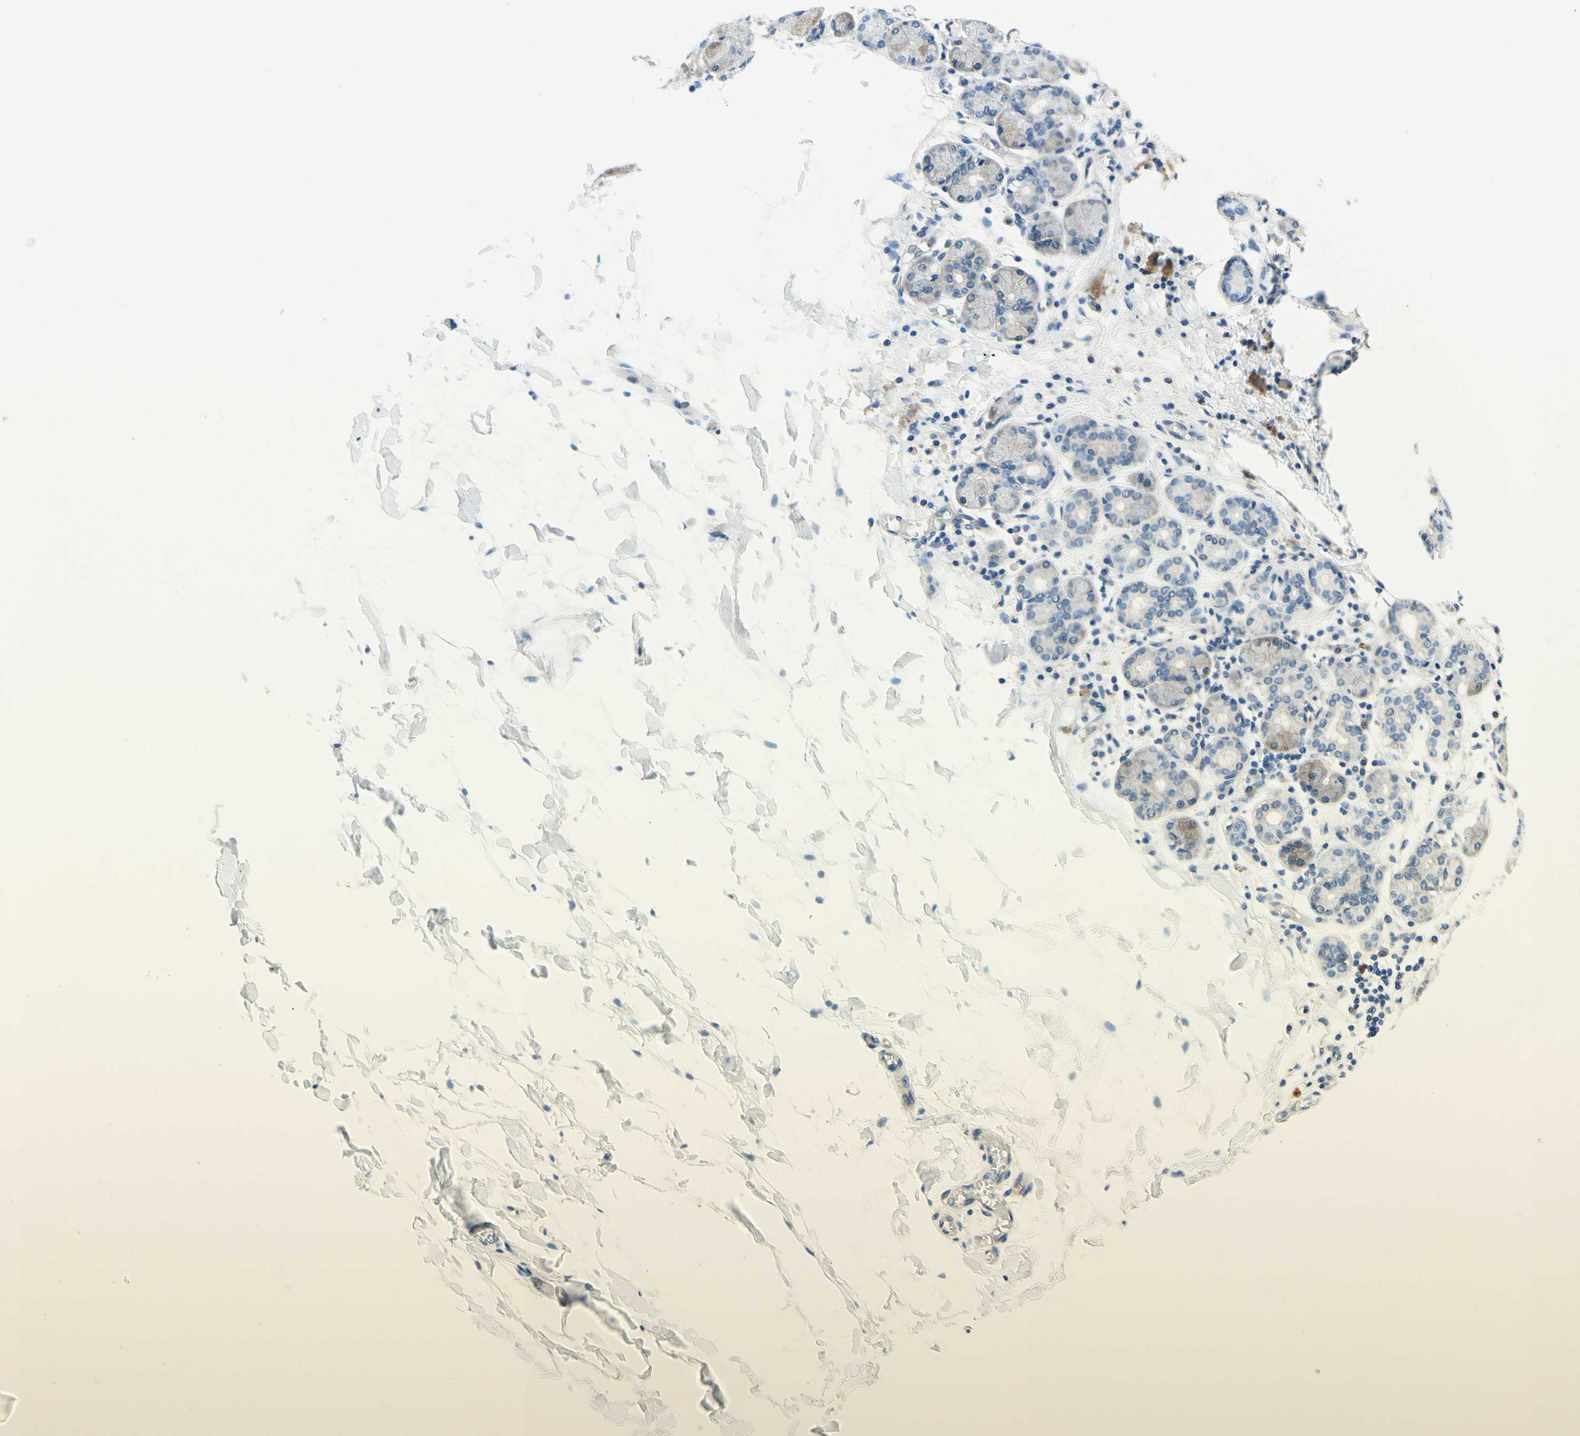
{"staining": {"intensity": "negative", "quantity": "none", "location": "none"}, "tissue": "salivary gland", "cell_type": "Glandular cells", "image_type": "normal", "snomed": [{"axis": "morphology", "description": "Normal tissue, NOS"}, {"axis": "topography", "description": "Salivary gland"}], "caption": "There is no significant staining in glandular cells of salivary gland. The staining was performed using DAB (3,3'-diaminobenzidine) to visualize the protein expression in brown, while the nuclei were stained in blue with hematoxylin (Magnification: 20x).", "gene": "SIGLEC9", "patient": {"sex": "female", "age": 24}}